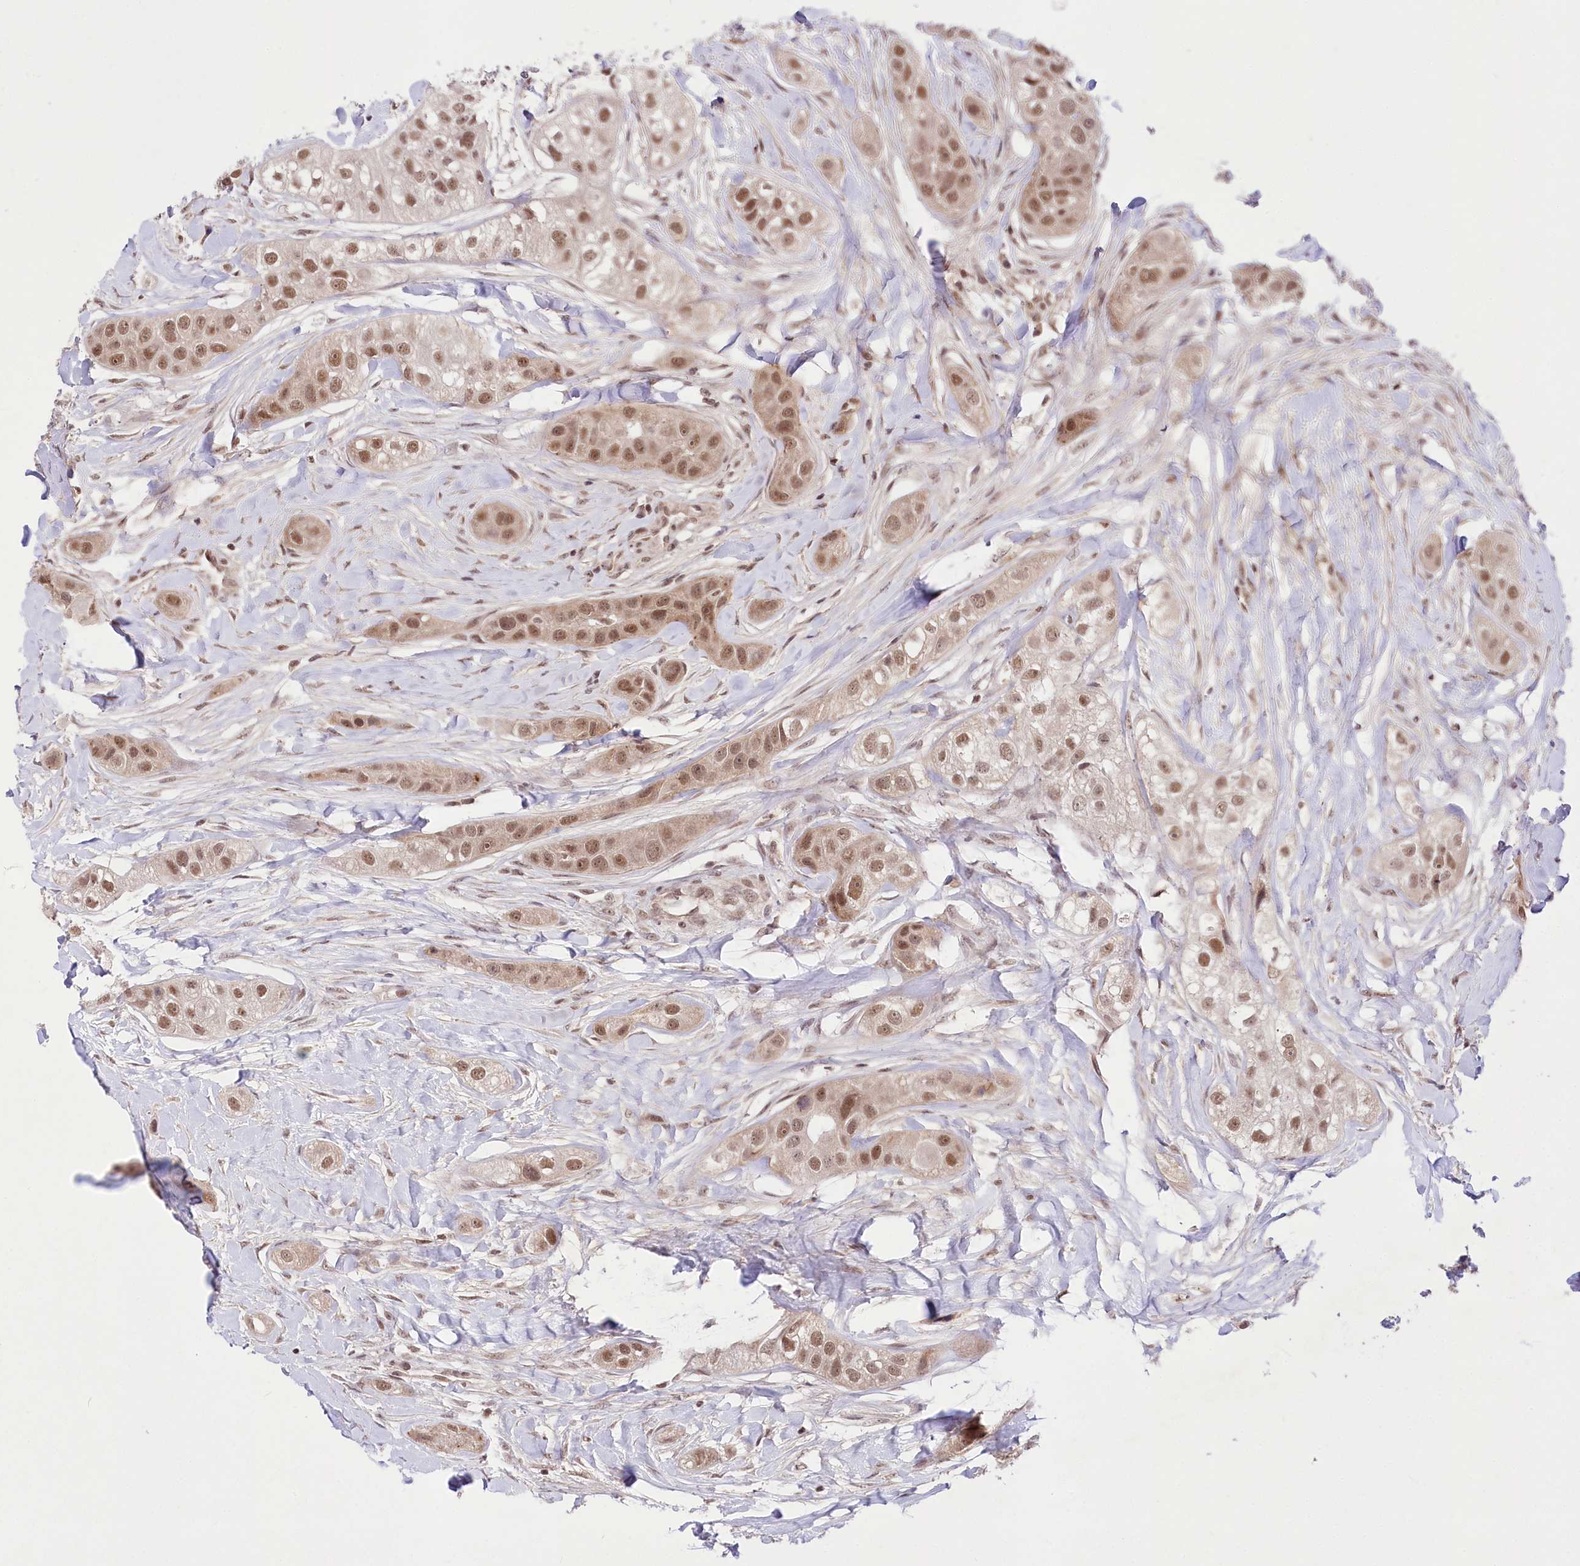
{"staining": {"intensity": "moderate", "quantity": ">75%", "location": "nuclear"}, "tissue": "head and neck cancer", "cell_type": "Tumor cells", "image_type": "cancer", "snomed": [{"axis": "morphology", "description": "Normal tissue, NOS"}, {"axis": "morphology", "description": "Squamous cell carcinoma, NOS"}, {"axis": "topography", "description": "Skeletal muscle"}, {"axis": "topography", "description": "Head-Neck"}], "caption": "Tumor cells exhibit moderate nuclear positivity in approximately >75% of cells in squamous cell carcinoma (head and neck).", "gene": "ZMAT2", "patient": {"sex": "male", "age": 51}}